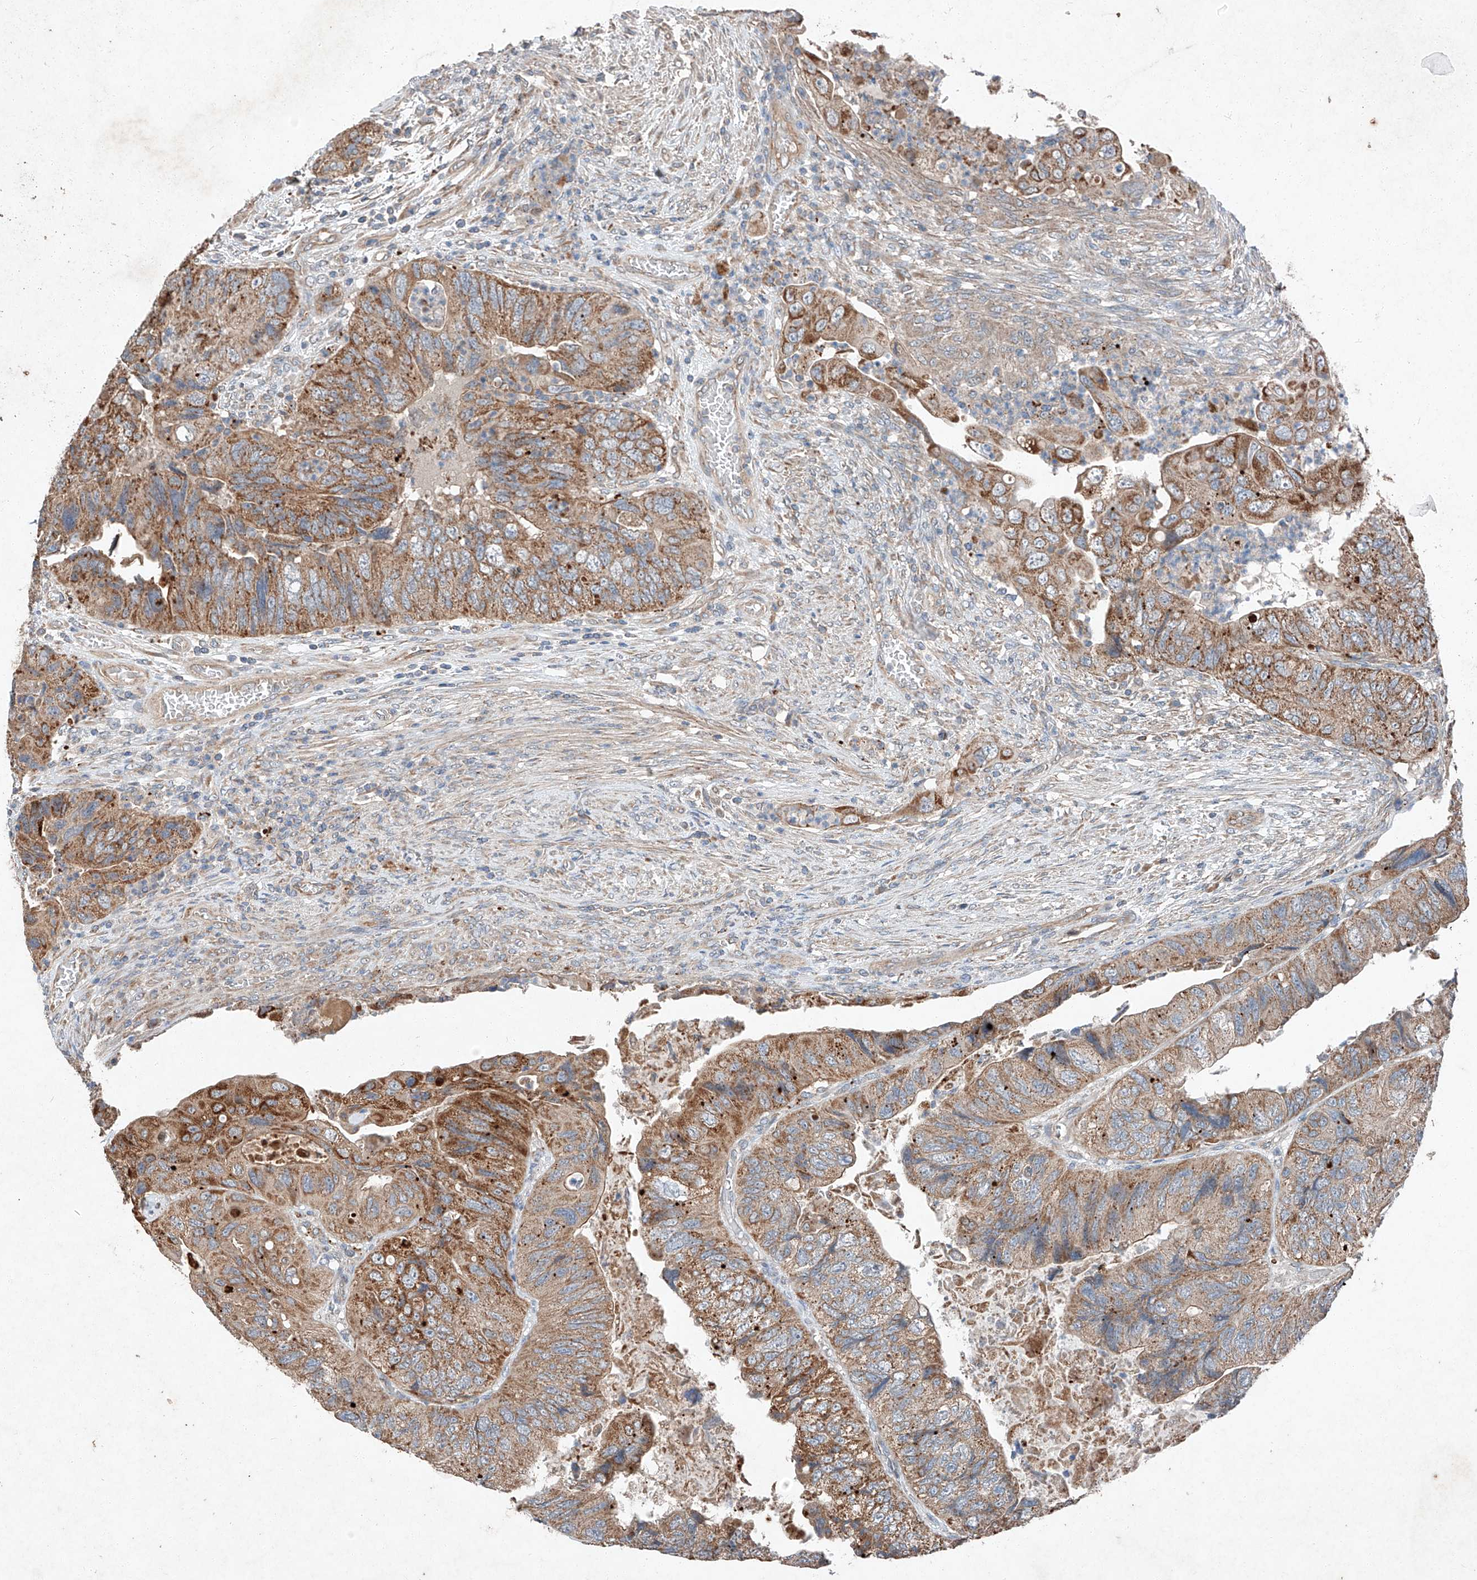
{"staining": {"intensity": "moderate", "quantity": ">75%", "location": "cytoplasmic/membranous"}, "tissue": "colorectal cancer", "cell_type": "Tumor cells", "image_type": "cancer", "snomed": [{"axis": "morphology", "description": "Adenocarcinoma, NOS"}, {"axis": "topography", "description": "Rectum"}], "caption": "The image reveals immunohistochemical staining of adenocarcinoma (colorectal). There is moderate cytoplasmic/membranous positivity is seen in about >75% of tumor cells.", "gene": "RUSC1", "patient": {"sex": "male", "age": 63}}